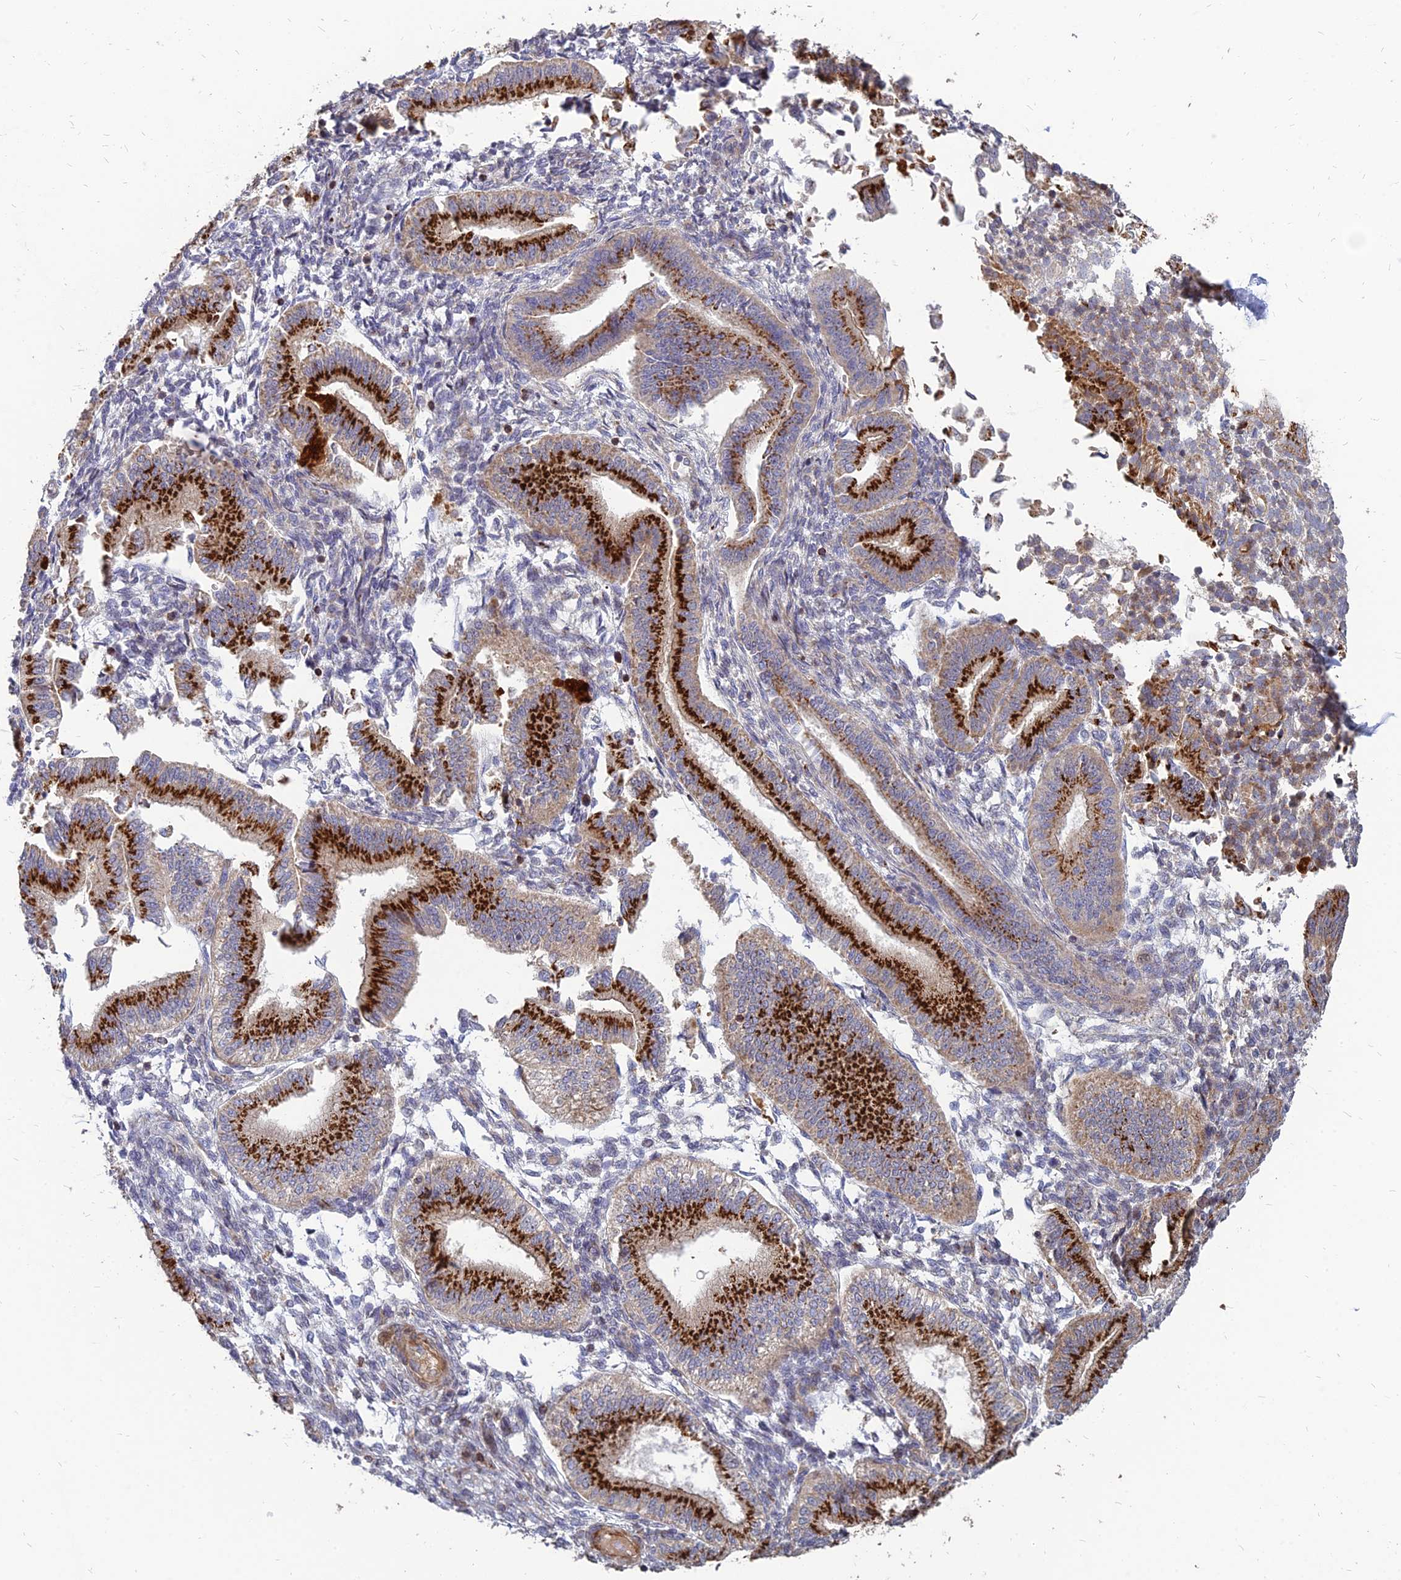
{"staining": {"intensity": "negative", "quantity": "none", "location": "none"}, "tissue": "endometrium", "cell_type": "Cells in endometrial stroma", "image_type": "normal", "snomed": [{"axis": "morphology", "description": "Normal tissue, NOS"}, {"axis": "topography", "description": "Endometrium"}], "caption": "IHC of normal human endometrium displays no positivity in cells in endometrial stroma.", "gene": "ST3GAL6", "patient": {"sex": "female", "age": 39}}